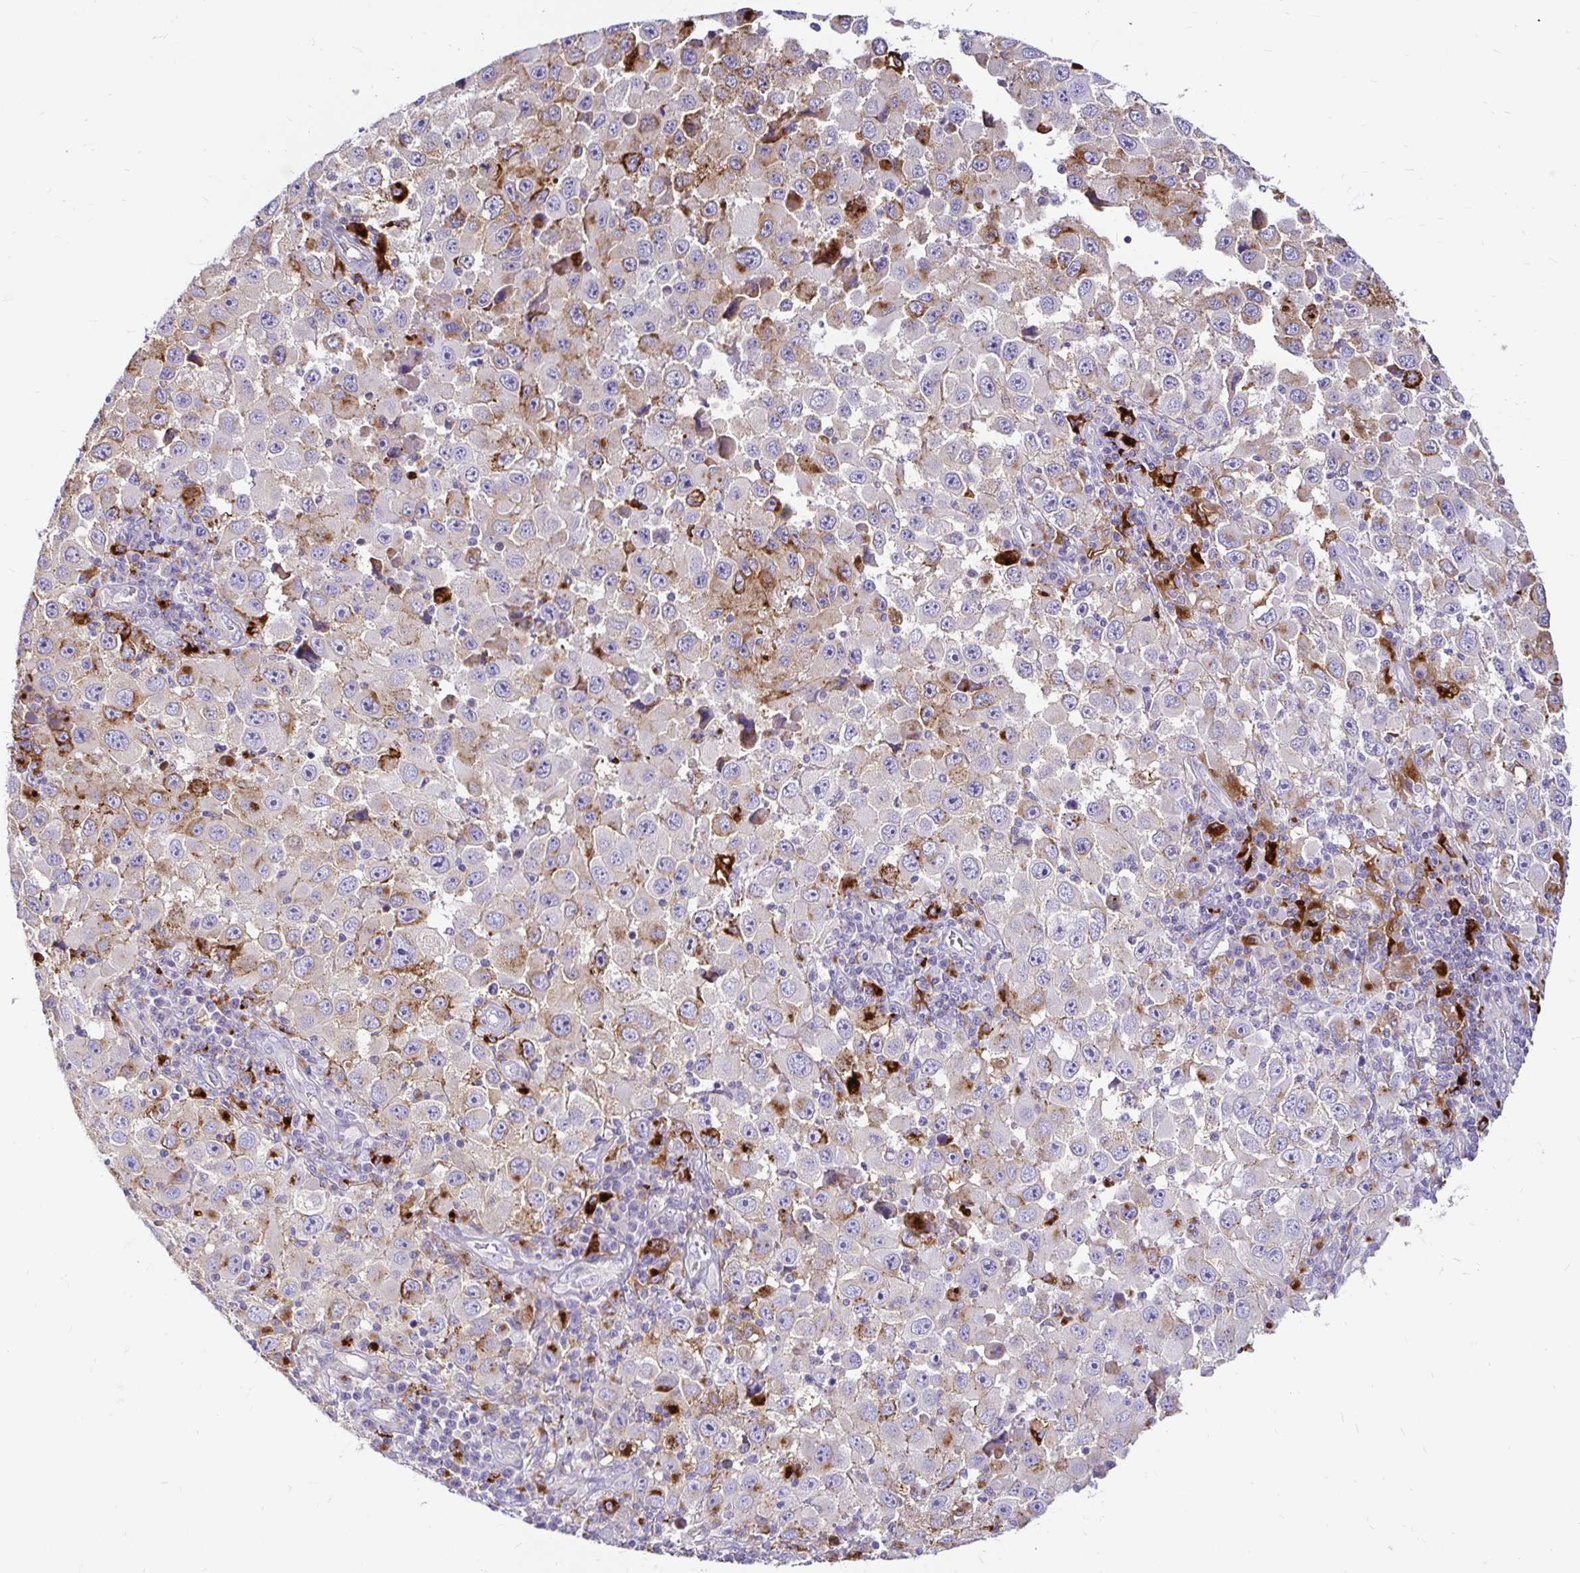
{"staining": {"intensity": "moderate", "quantity": "<25%", "location": "cytoplasmic/membranous"}, "tissue": "melanoma", "cell_type": "Tumor cells", "image_type": "cancer", "snomed": [{"axis": "morphology", "description": "Malignant melanoma, Metastatic site"}, {"axis": "topography", "description": "Lymph node"}], "caption": "Immunohistochemistry (IHC) photomicrograph of neoplastic tissue: melanoma stained using immunohistochemistry exhibits low levels of moderate protein expression localized specifically in the cytoplasmic/membranous of tumor cells, appearing as a cytoplasmic/membranous brown color.", "gene": "FUCA1", "patient": {"sex": "female", "age": 67}}